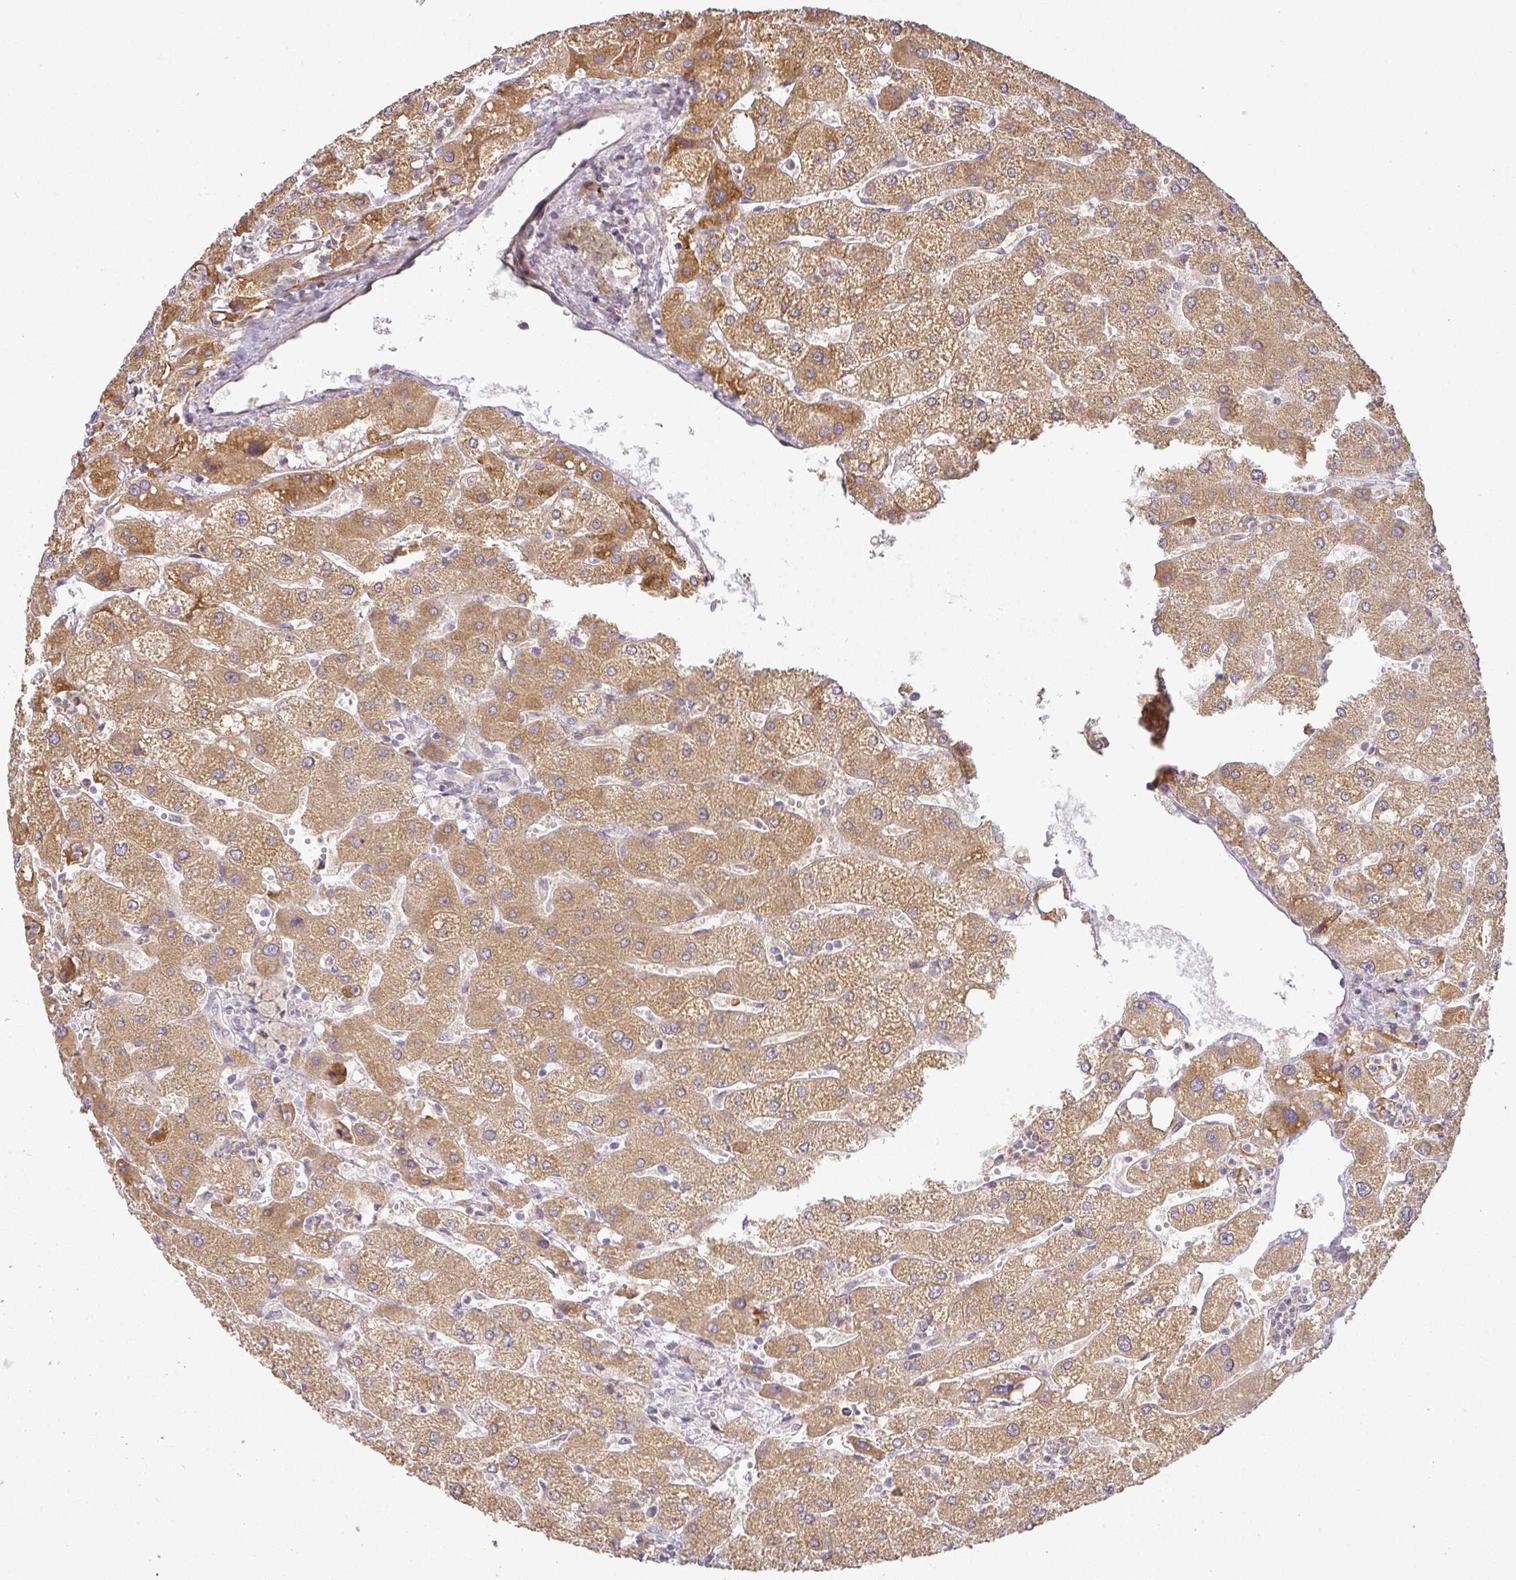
{"staining": {"intensity": "negative", "quantity": "none", "location": "none"}, "tissue": "liver", "cell_type": "Cholangiocytes", "image_type": "normal", "snomed": [{"axis": "morphology", "description": "Normal tissue, NOS"}, {"axis": "topography", "description": "Liver"}], "caption": "This is an immunohistochemistry (IHC) micrograph of benign human liver. There is no expression in cholangiocytes.", "gene": "CCDC144A", "patient": {"sex": "male", "age": 67}}